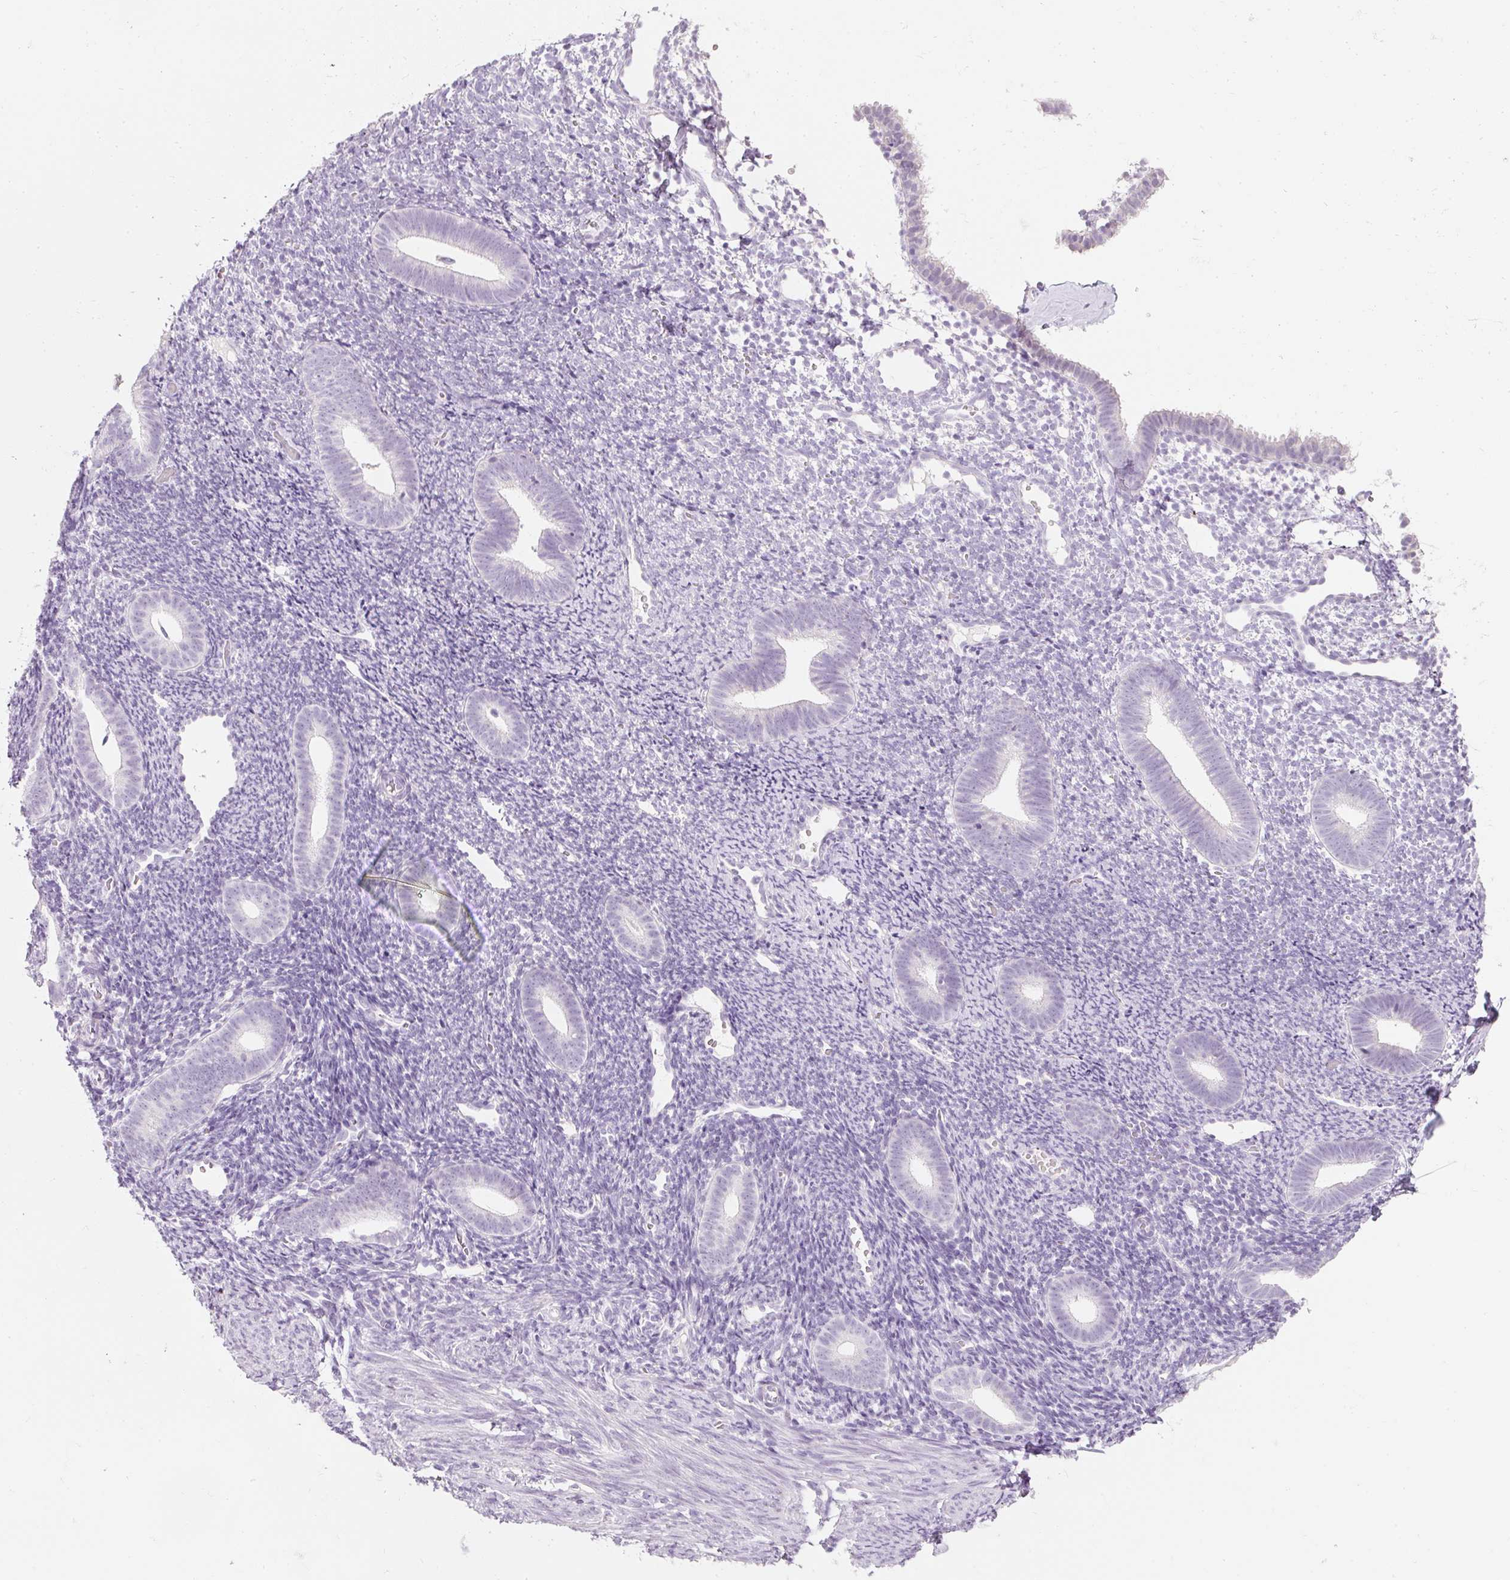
{"staining": {"intensity": "negative", "quantity": "none", "location": "none"}, "tissue": "endometrium", "cell_type": "Cells in endometrial stroma", "image_type": "normal", "snomed": [{"axis": "morphology", "description": "Normal tissue, NOS"}, {"axis": "topography", "description": "Endometrium"}], "caption": "This is an IHC image of unremarkable endometrium. There is no positivity in cells in endometrial stroma.", "gene": "ELAVL3", "patient": {"sex": "female", "age": 39}}